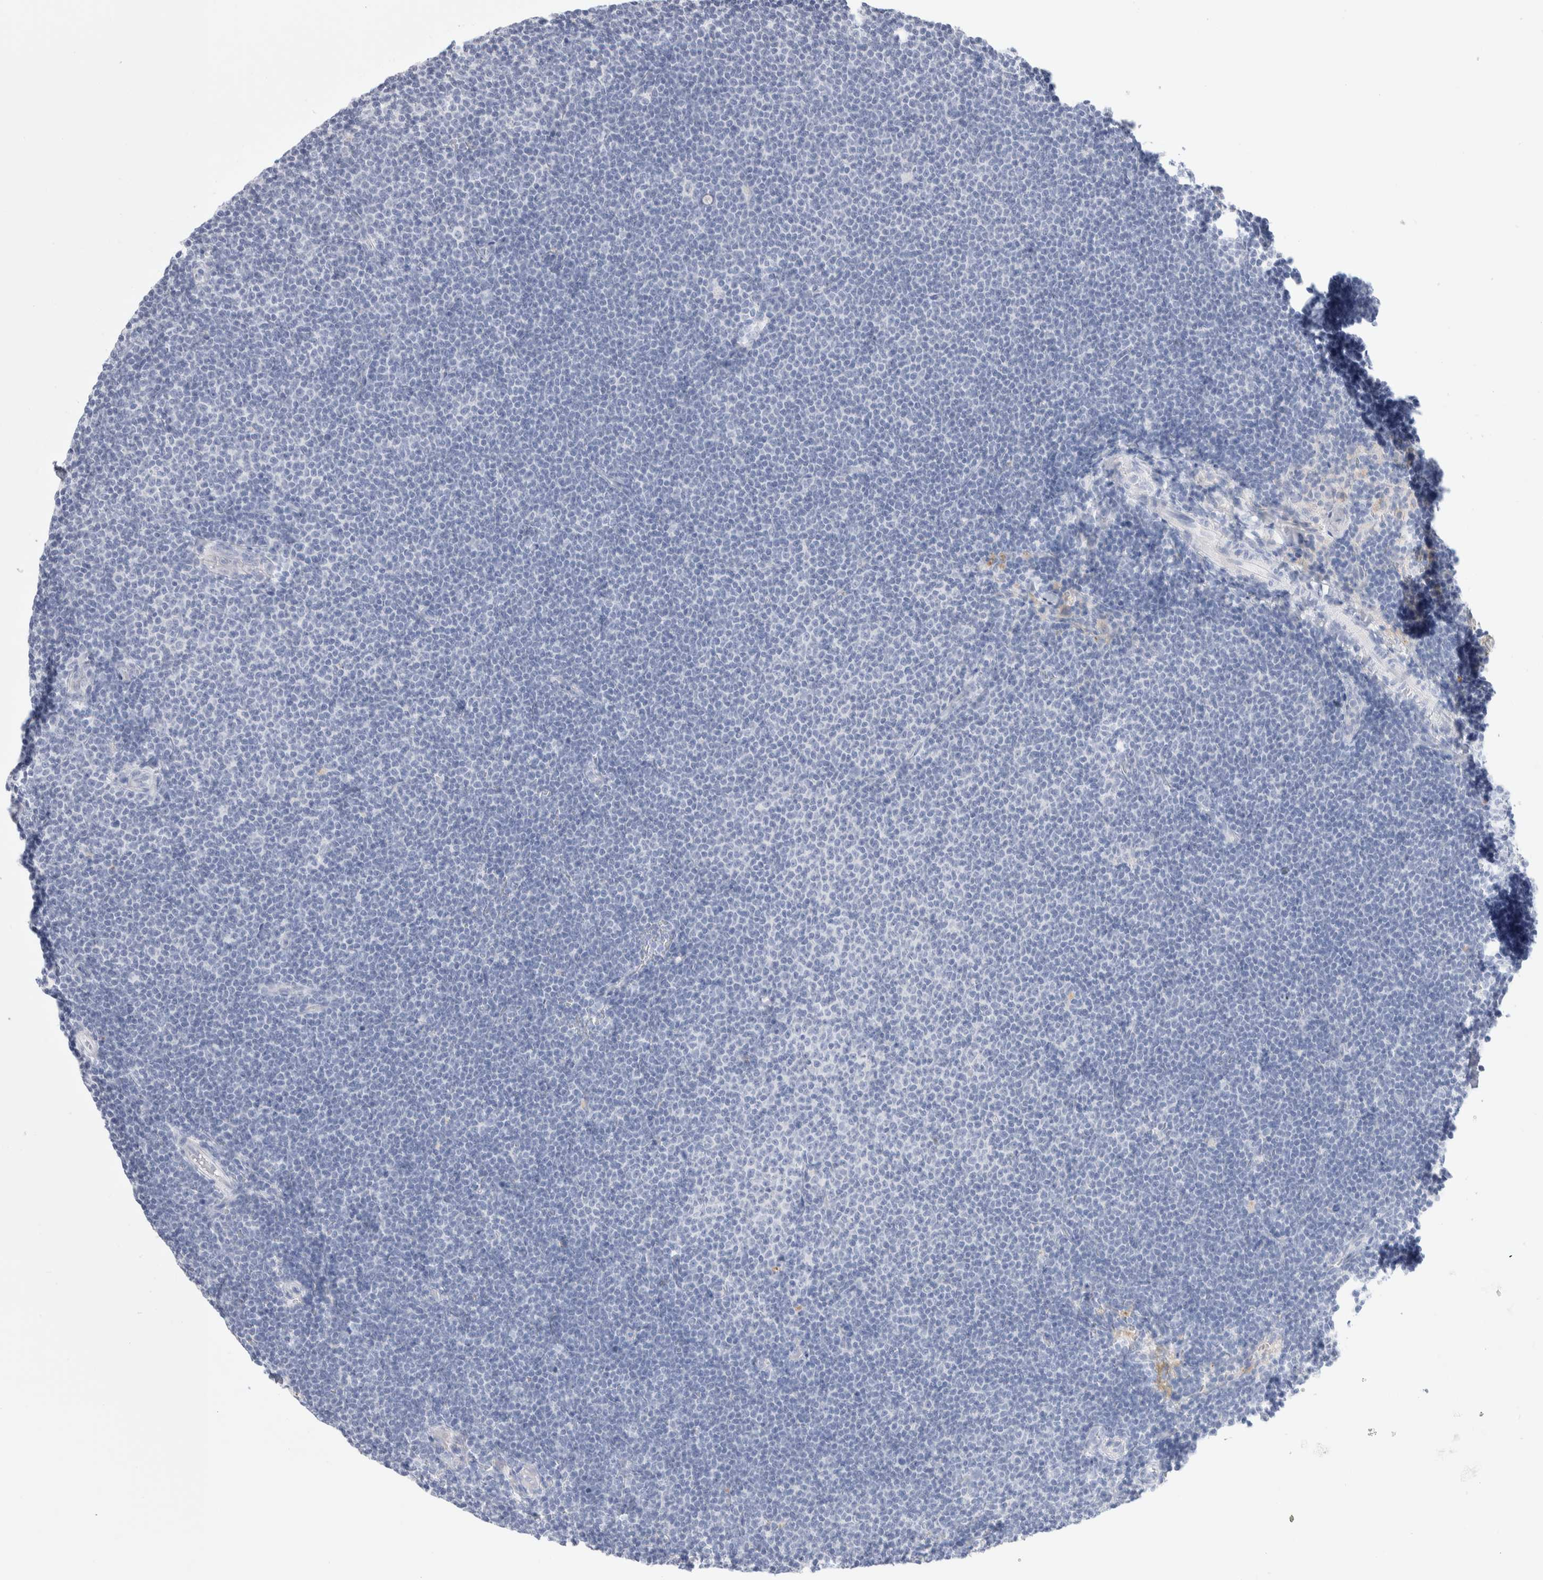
{"staining": {"intensity": "negative", "quantity": "none", "location": "none"}, "tissue": "lymphoma", "cell_type": "Tumor cells", "image_type": "cancer", "snomed": [{"axis": "morphology", "description": "Malignant lymphoma, non-Hodgkin's type, Low grade"}, {"axis": "topography", "description": "Lymph node"}], "caption": "Low-grade malignant lymphoma, non-Hodgkin's type was stained to show a protein in brown. There is no significant expression in tumor cells.", "gene": "GDA", "patient": {"sex": "female", "age": 53}}